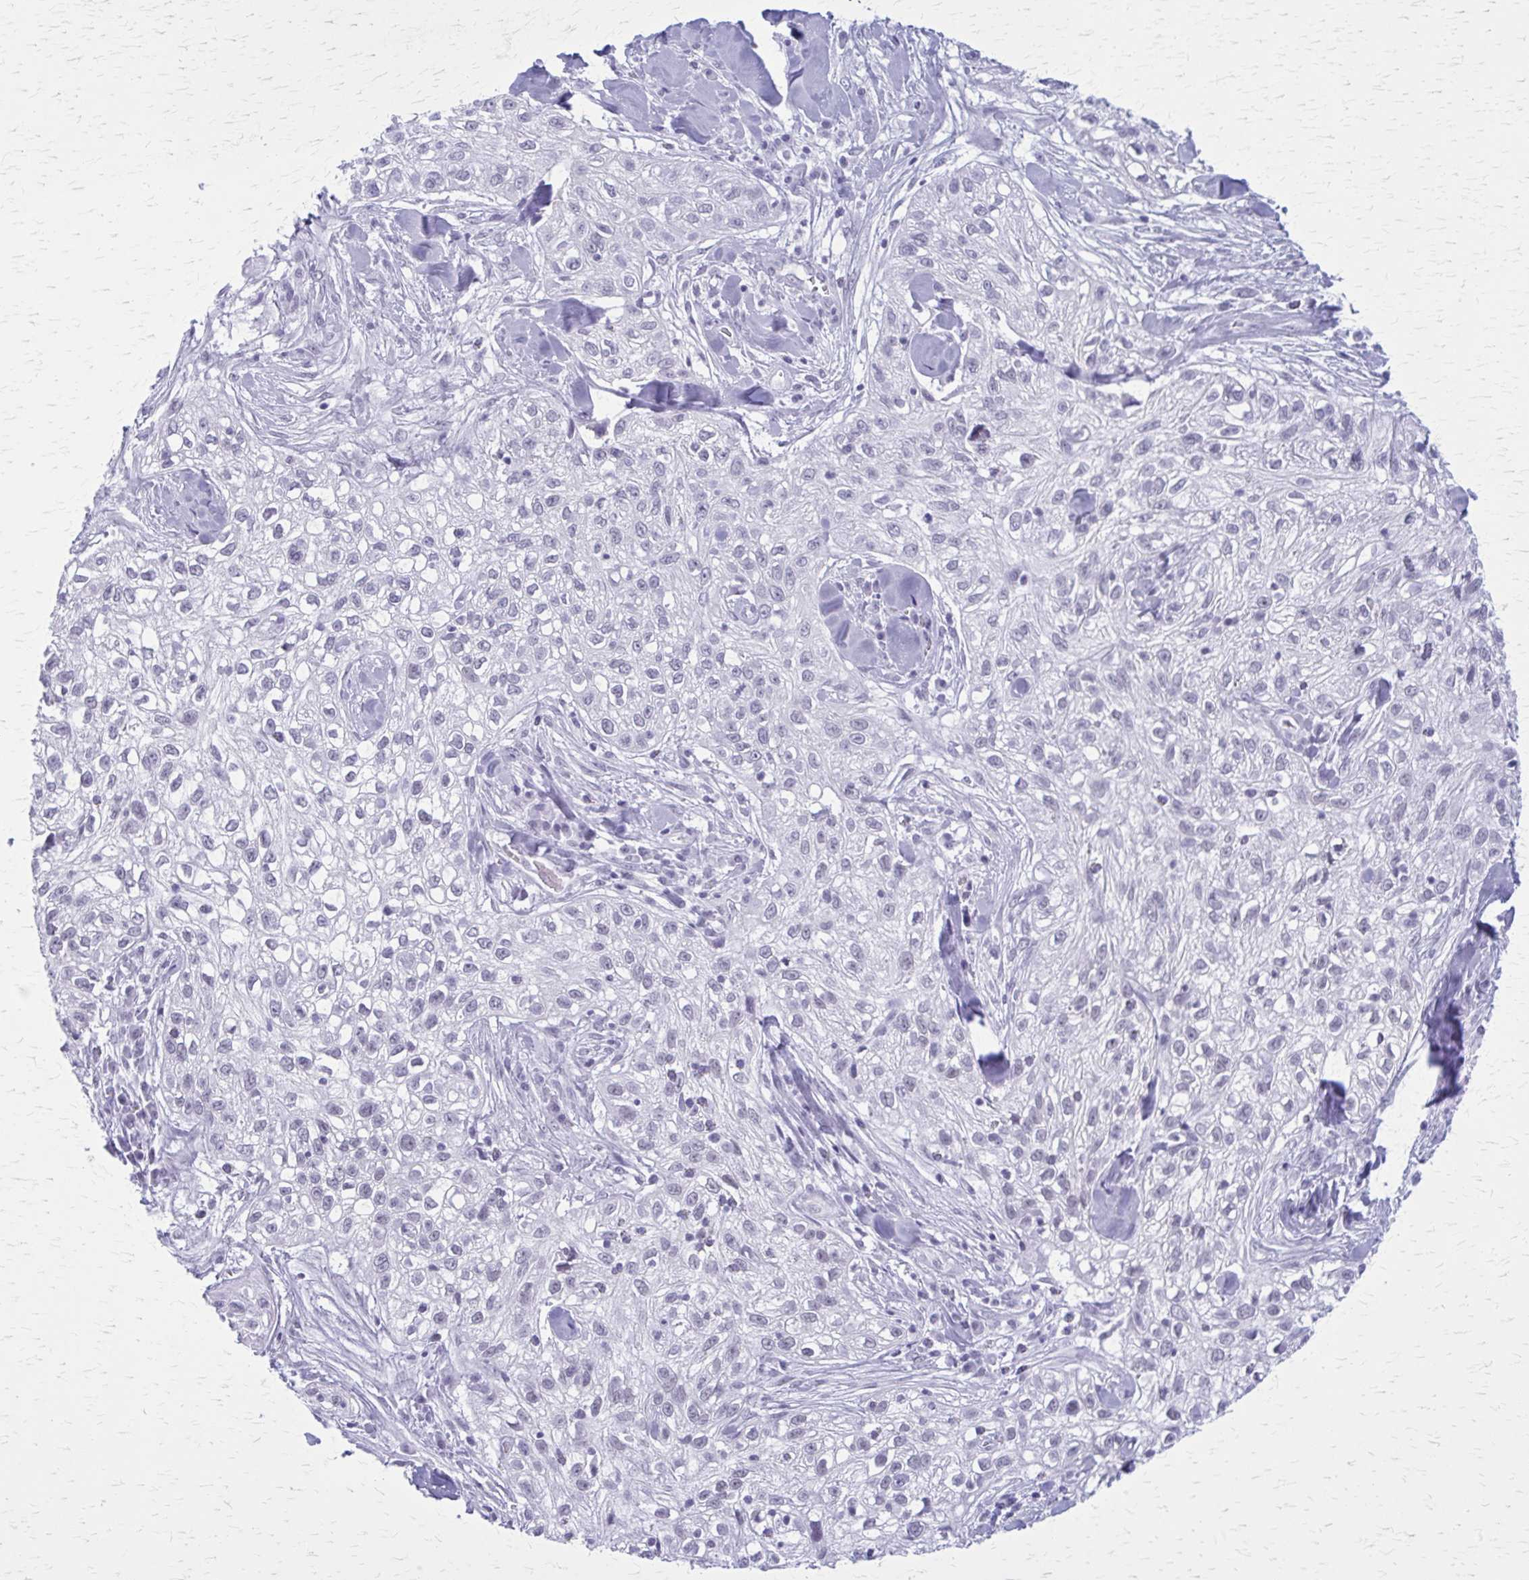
{"staining": {"intensity": "negative", "quantity": "none", "location": "none"}, "tissue": "skin cancer", "cell_type": "Tumor cells", "image_type": "cancer", "snomed": [{"axis": "morphology", "description": "Squamous cell carcinoma, NOS"}, {"axis": "topography", "description": "Skin"}], "caption": "The photomicrograph exhibits no staining of tumor cells in squamous cell carcinoma (skin).", "gene": "GAD1", "patient": {"sex": "male", "age": 82}}